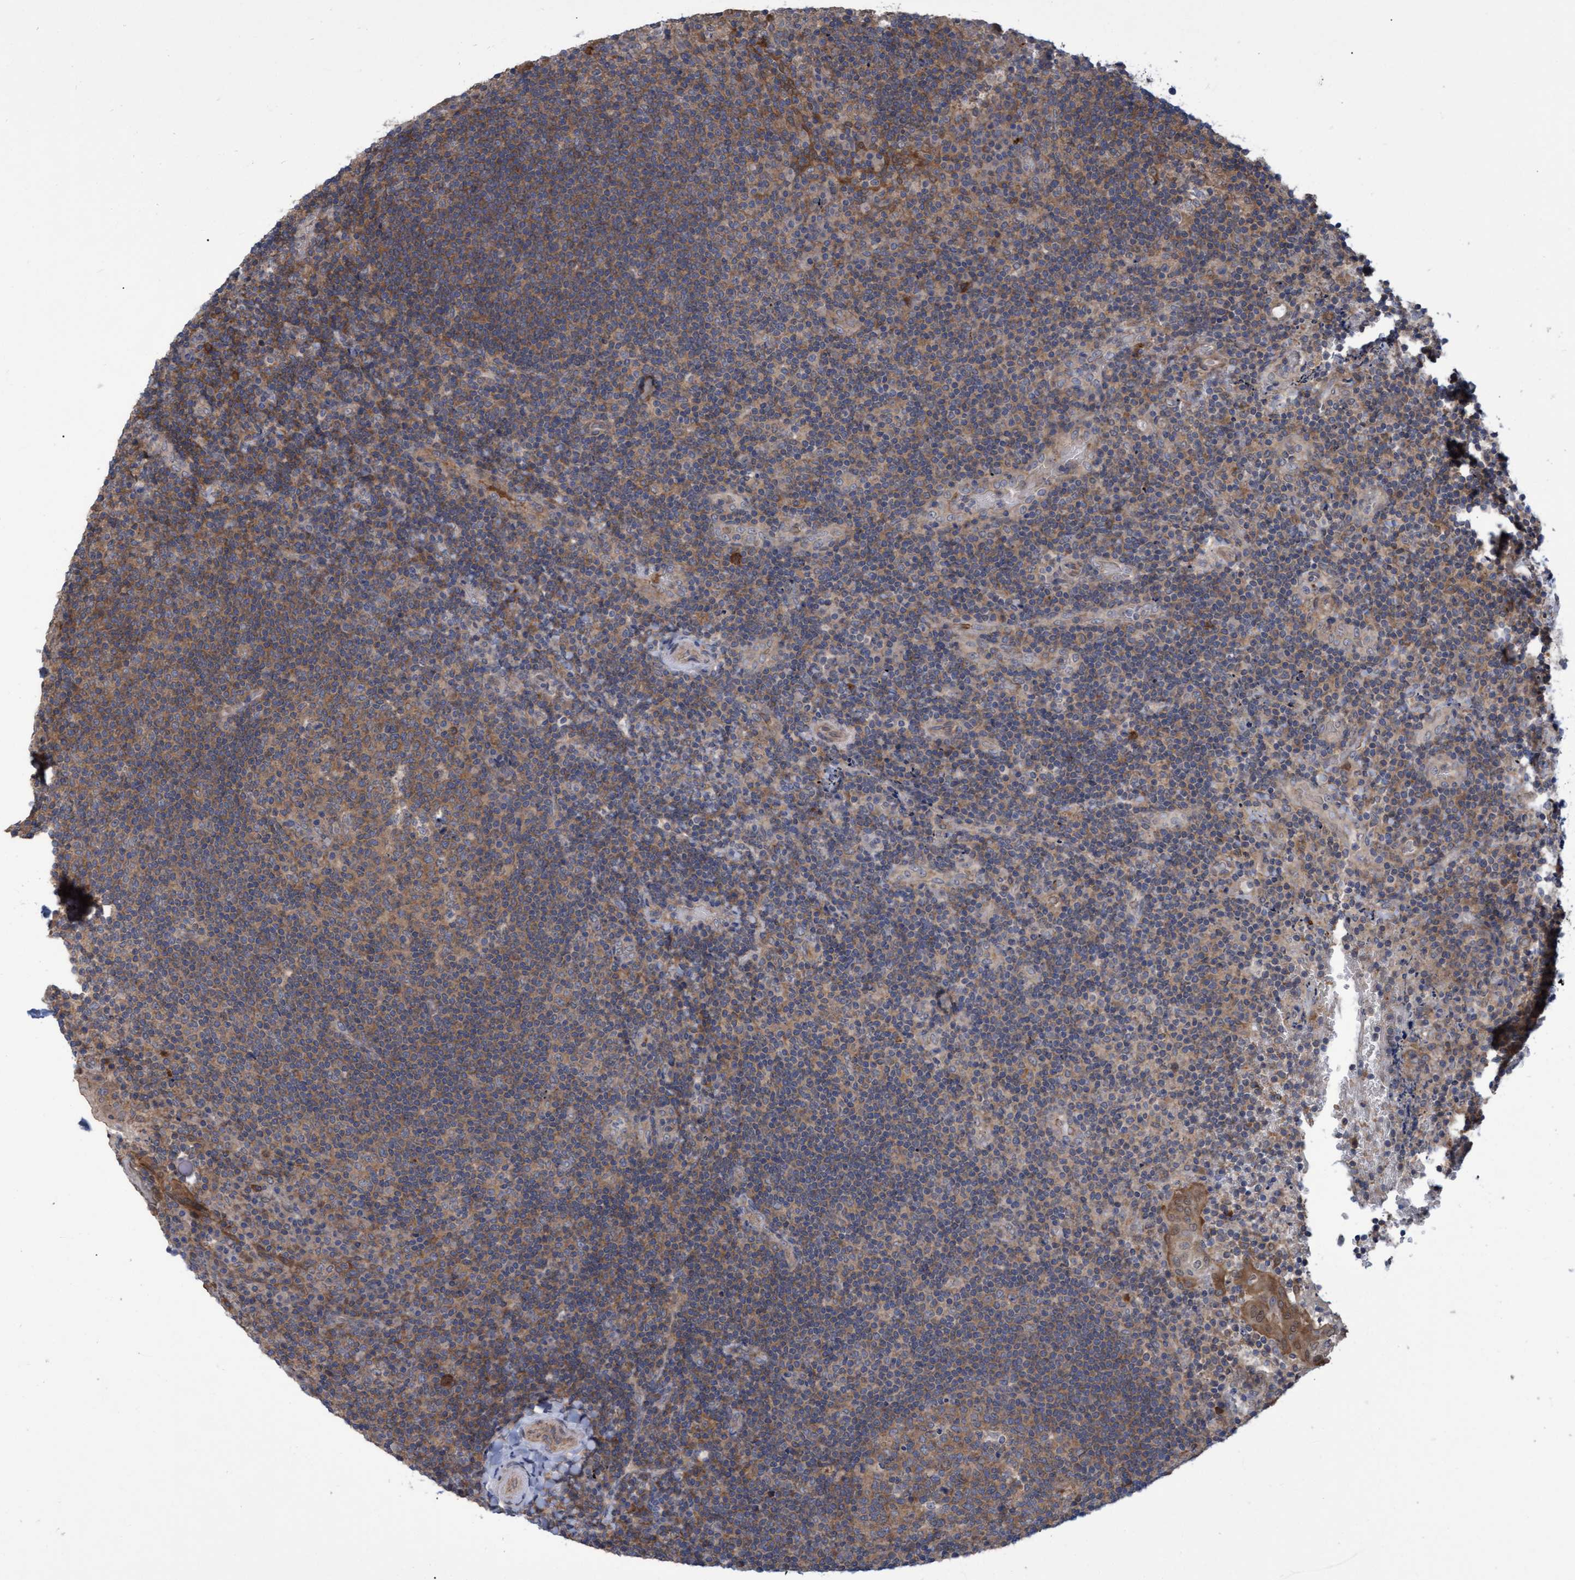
{"staining": {"intensity": "weak", "quantity": ">75%", "location": "cytoplasmic/membranous"}, "tissue": "lymphoma", "cell_type": "Tumor cells", "image_type": "cancer", "snomed": [{"axis": "morphology", "description": "Malignant lymphoma, non-Hodgkin's type, High grade"}, {"axis": "topography", "description": "Tonsil"}], "caption": "The photomicrograph exhibits staining of high-grade malignant lymphoma, non-Hodgkin's type, revealing weak cytoplasmic/membranous protein expression (brown color) within tumor cells.", "gene": "NAA15", "patient": {"sex": "female", "age": 36}}